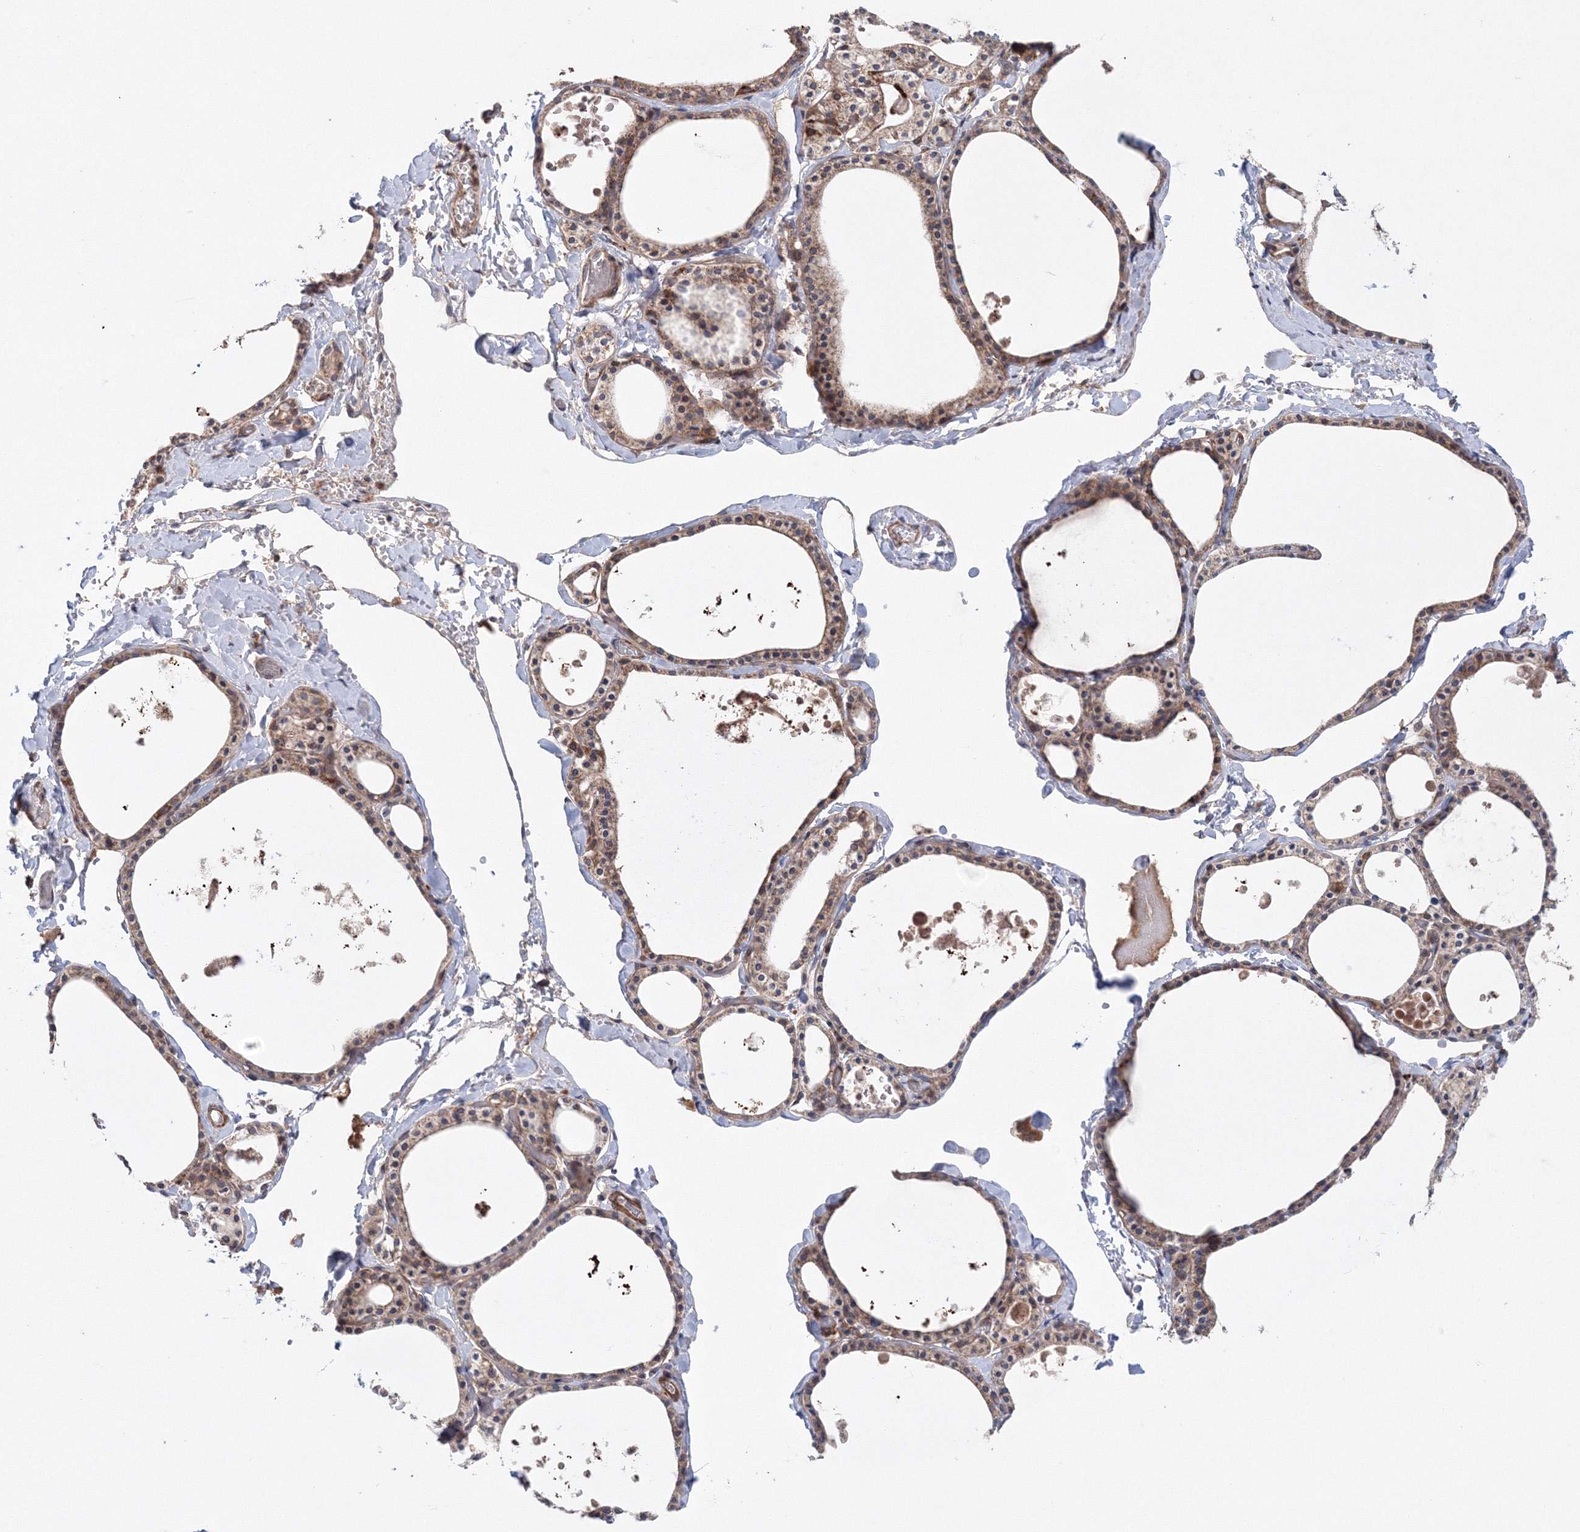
{"staining": {"intensity": "moderate", "quantity": ">75%", "location": "cytoplasmic/membranous"}, "tissue": "thyroid gland", "cell_type": "Glandular cells", "image_type": "normal", "snomed": [{"axis": "morphology", "description": "Normal tissue, NOS"}, {"axis": "topography", "description": "Thyroid gland"}], "caption": "The micrograph displays immunohistochemical staining of benign thyroid gland. There is moderate cytoplasmic/membranous positivity is seen in about >75% of glandular cells. The protein of interest is stained brown, and the nuclei are stained in blue (DAB (3,3'-diaminobenzidine) IHC with brightfield microscopy, high magnification).", "gene": "NOA1", "patient": {"sex": "male", "age": 56}}